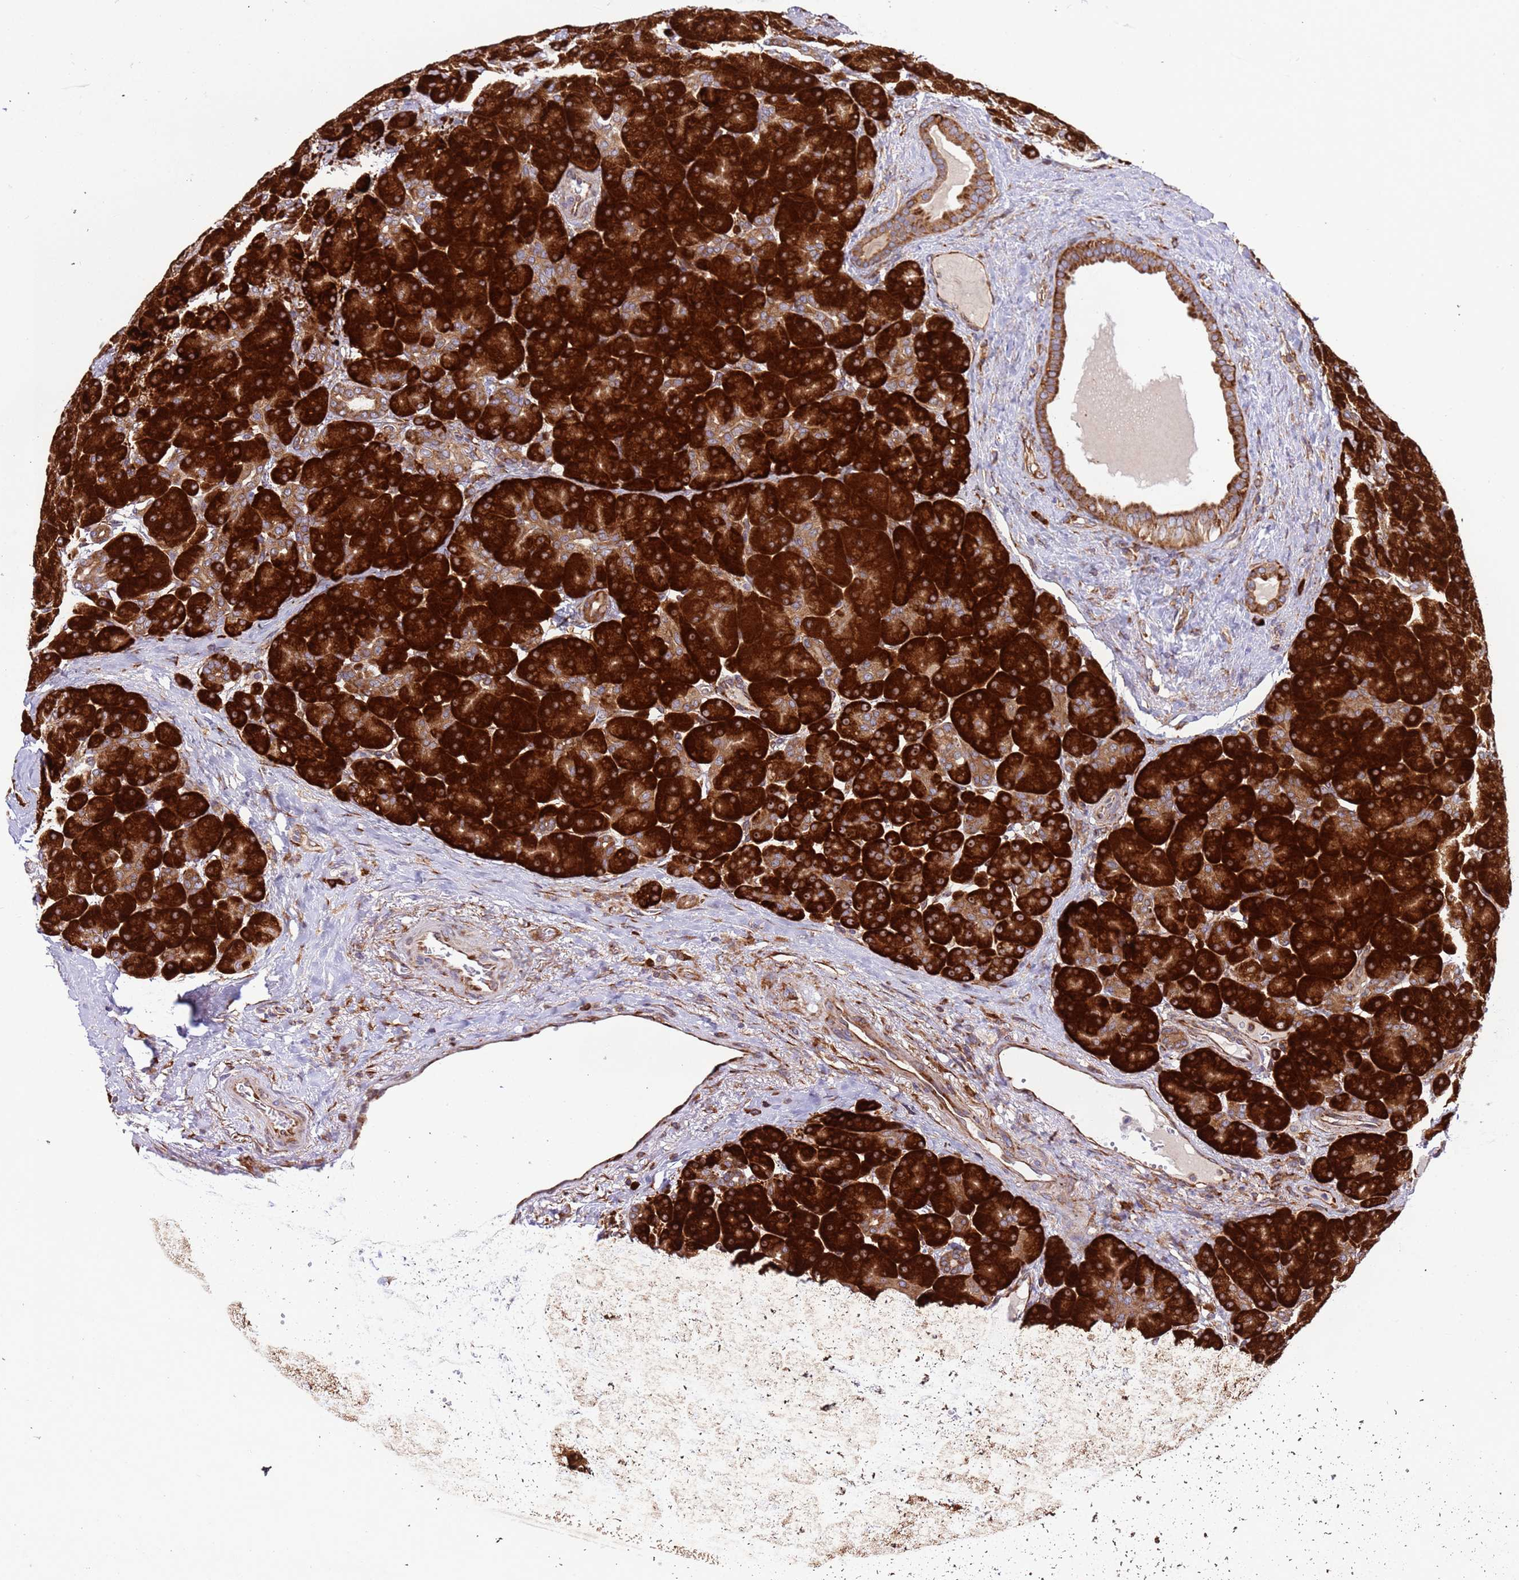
{"staining": {"intensity": "strong", "quantity": ">75%", "location": "cytoplasmic/membranous"}, "tissue": "pancreas", "cell_type": "Exocrine glandular cells", "image_type": "normal", "snomed": [{"axis": "morphology", "description": "Normal tissue, NOS"}, {"axis": "topography", "description": "Pancreas"}], "caption": "Protein staining displays strong cytoplasmic/membranous staining in about >75% of exocrine glandular cells in benign pancreas.", "gene": "RPL36", "patient": {"sex": "male", "age": 66}}